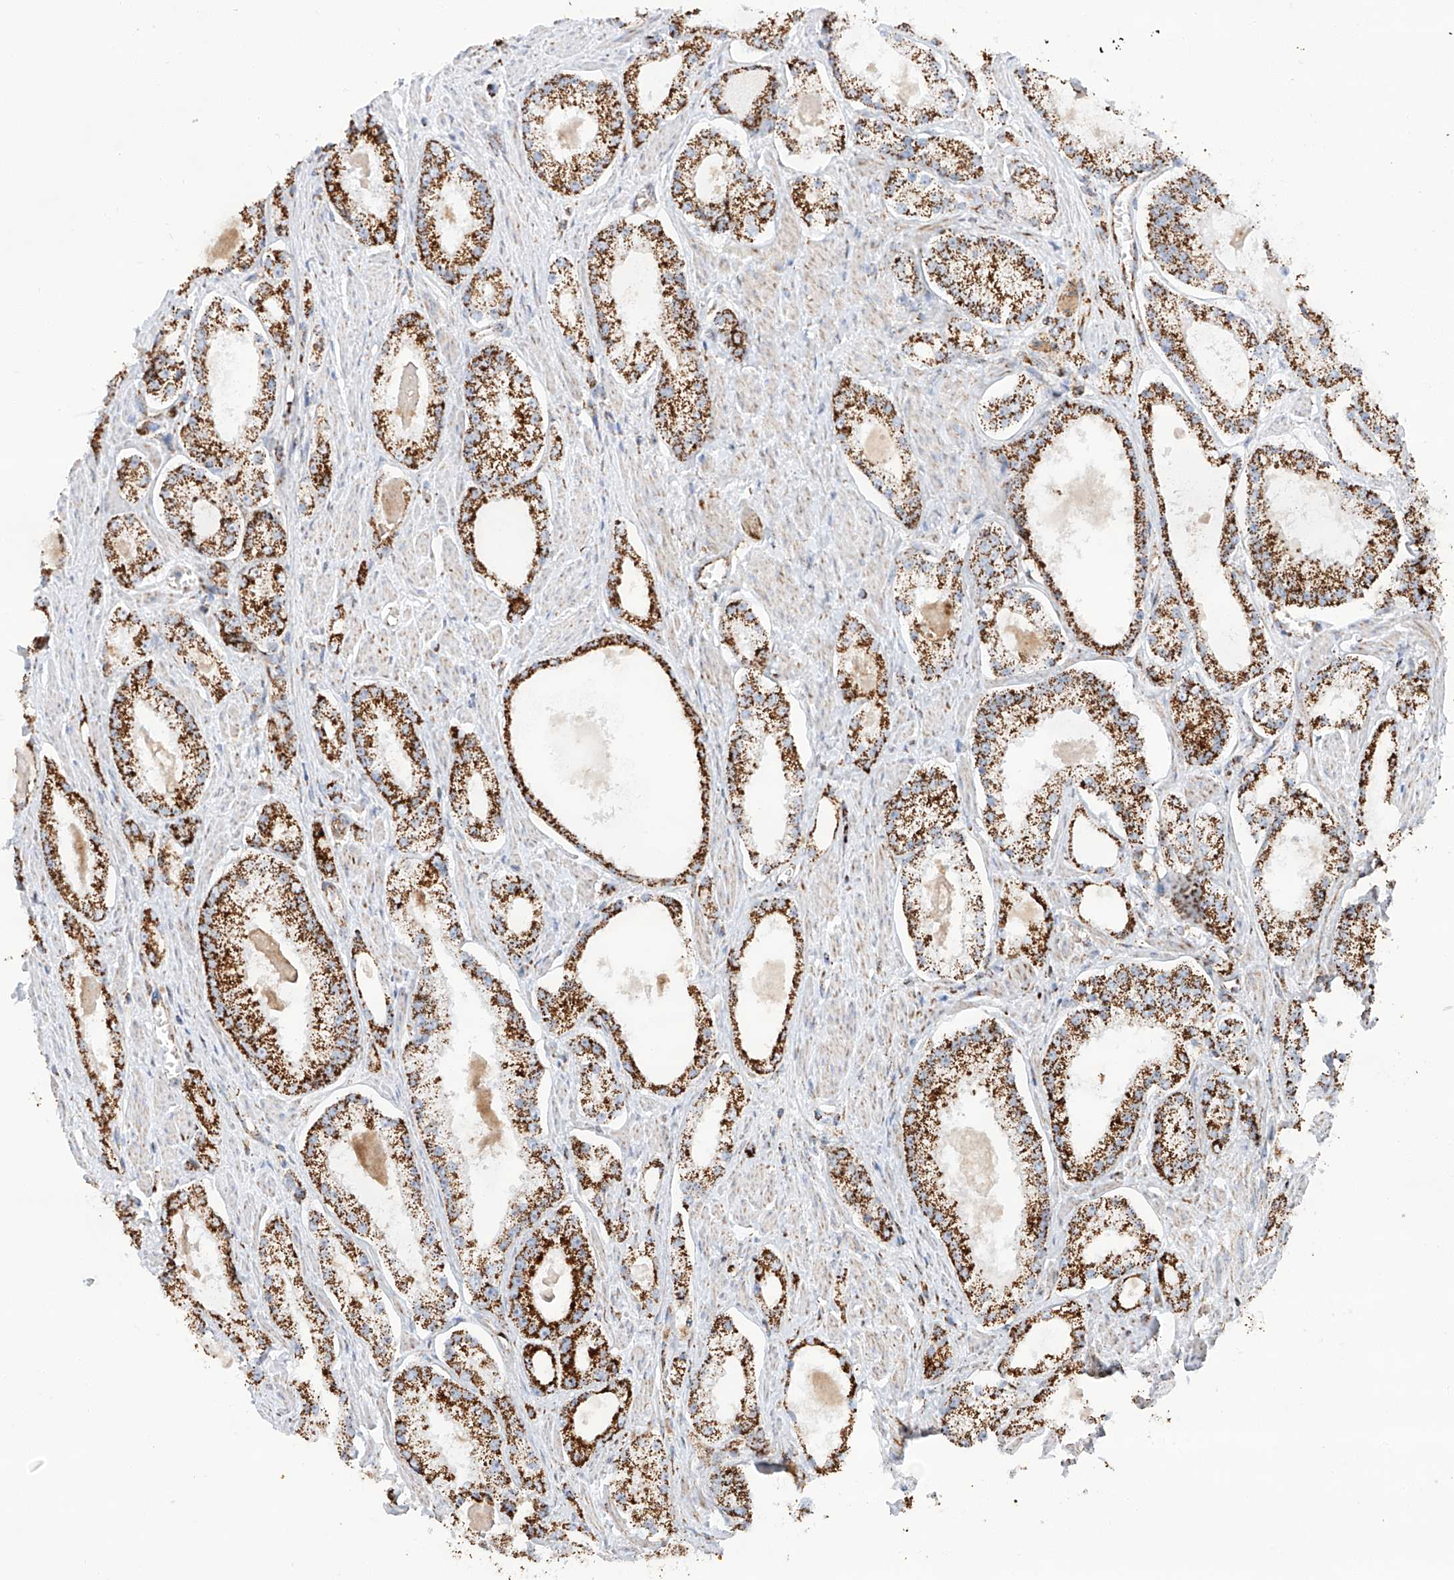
{"staining": {"intensity": "strong", "quantity": ">75%", "location": "cytoplasmic/membranous"}, "tissue": "prostate cancer", "cell_type": "Tumor cells", "image_type": "cancer", "snomed": [{"axis": "morphology", "description": "Adenocarcinoma, Low grade"}, {"axis": "topography", "description": "Prostate"}], "caption": "Prostate cancer stained with DAB (3,3'-diaminobenzidine) immunohistochemistry demonstrates high levels of strong cytoplasmic/membranous positivity in approximately >75% of tumor cells.", "gene": "TTC27", "patient": {"sex": "male", "age": 54}}